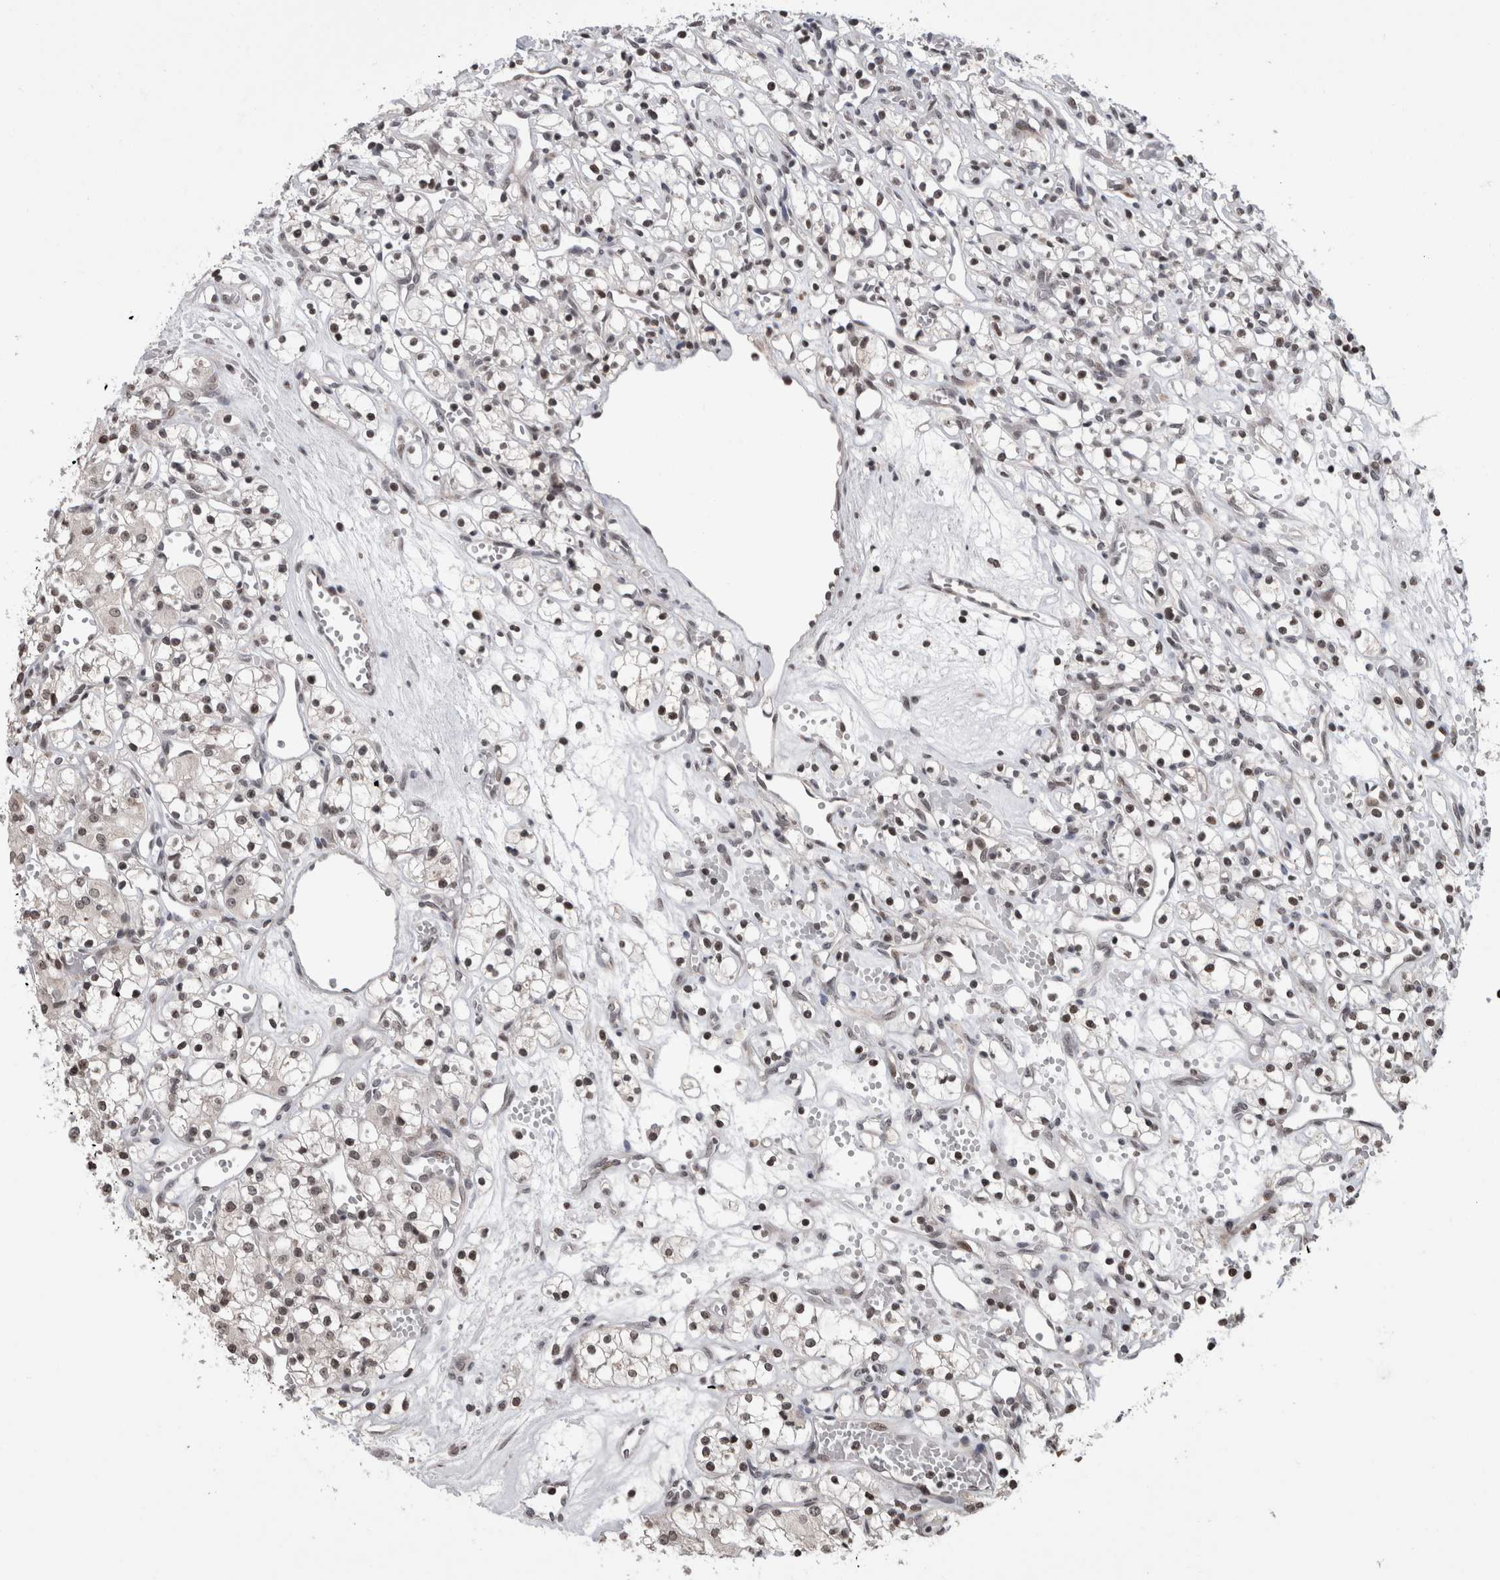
{"staining": {"intensity": "moderate", "quantity": "<25%", "location": "nuclear"}, "tissue": "renal cancer", "cell_type": "Tumor cells", "image_type": "cancer", "snomed": [{"axis": "morphology", "description": "Adenocarcinoma, NOS"}, {"axis": "topography", "description": "Kidney"}], "caption": "DAB (3,3'-diaminobenzidine) immunohistochemical staining of adenocarcinoma (renal) exhibits moderate nuclear protein positivity in about <25% of tumor cells.", "gene": "ZBTB11", "patient": {"sex": "female", "age": 59}}